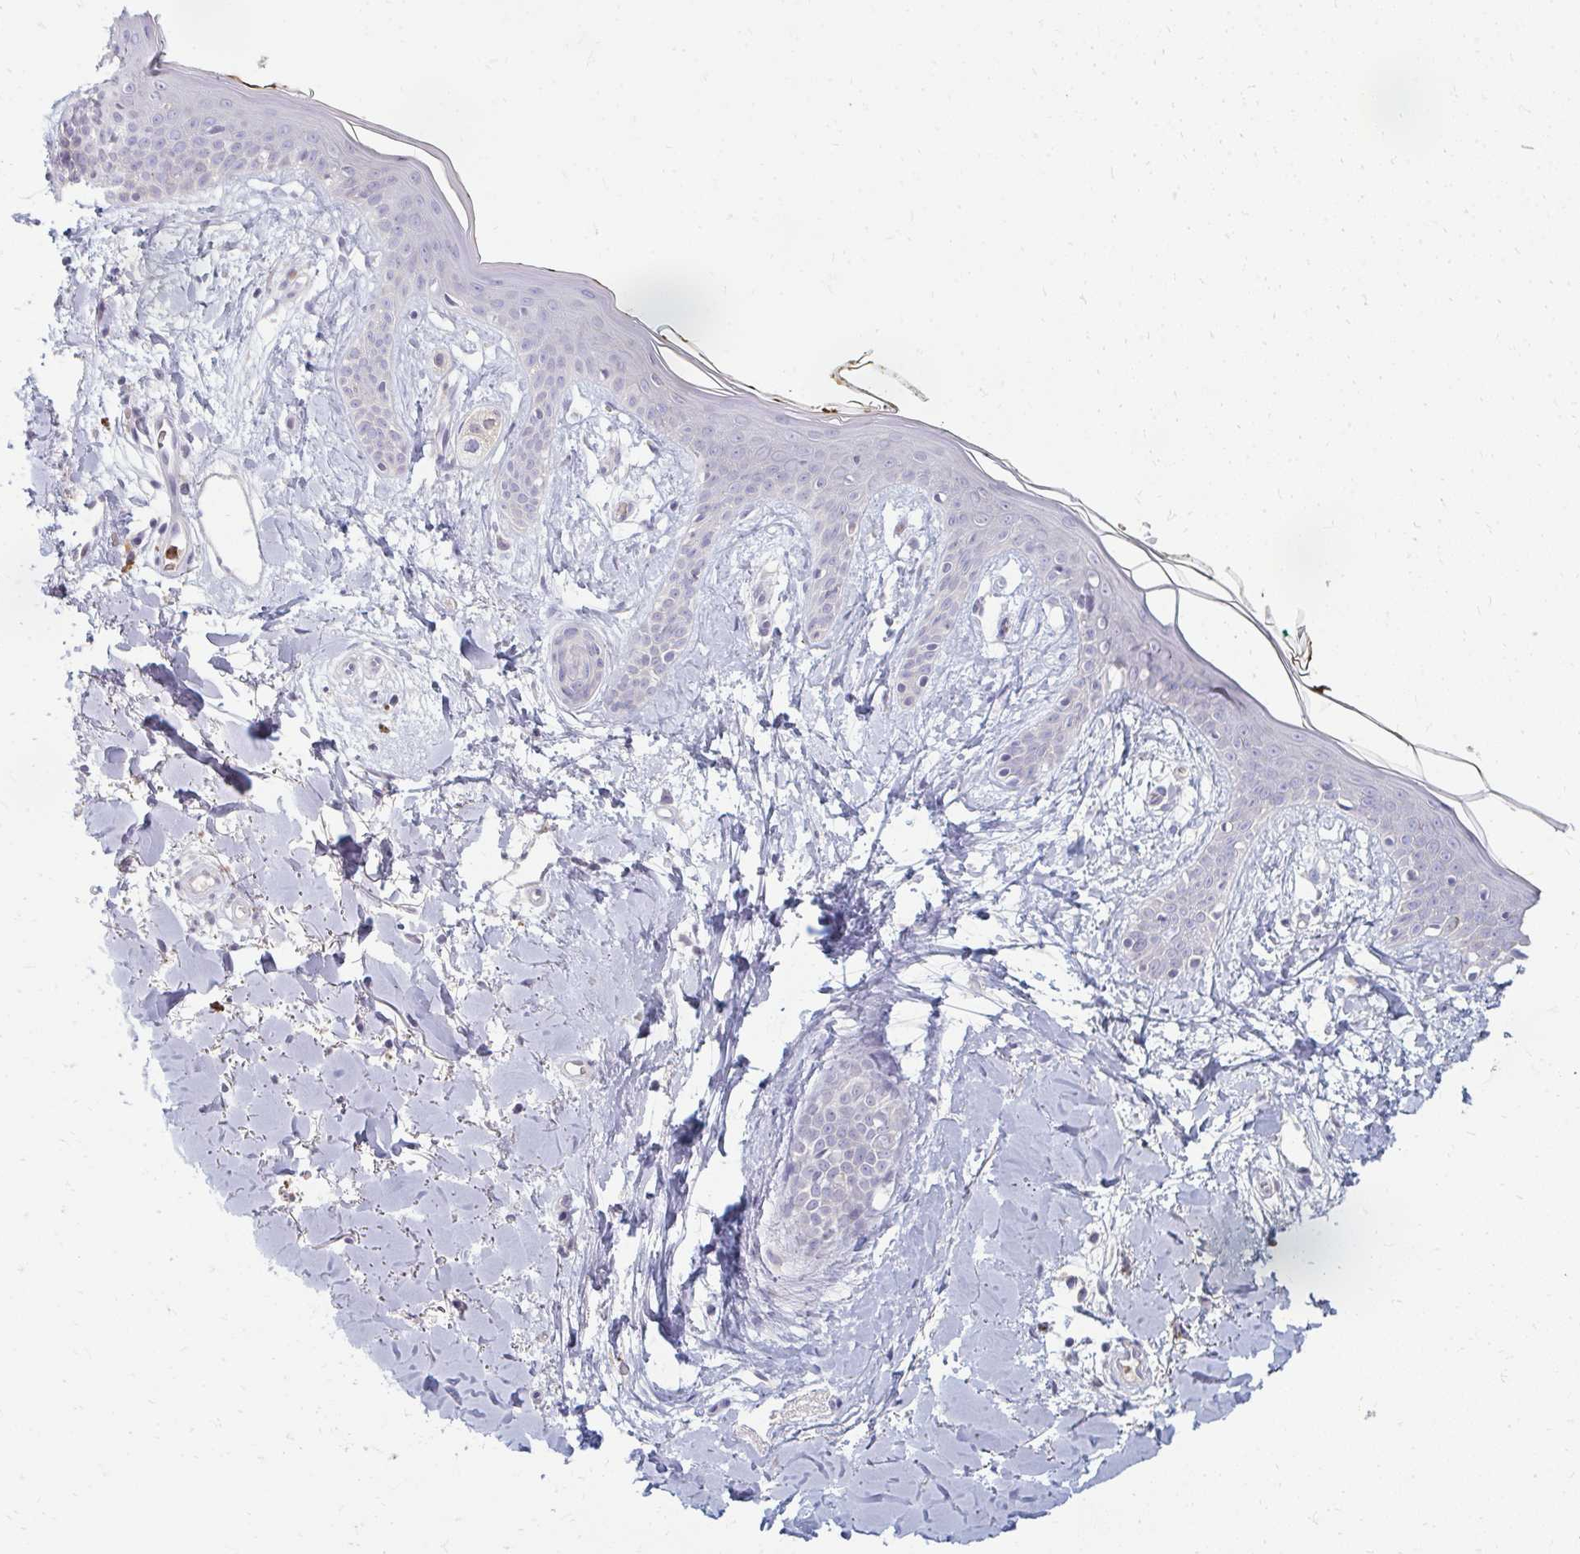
{"staining": {"intensity": "negative", "quantity": "none", "location": "none"}, "tissue": "skin", "cell_type": "Fibroblasts", "image_type": "normal", "snomed": [{"axis": "morphology", "description": "Normal tissue, NOS"}, {"axis": "topography", "description": "Skin"}], "caption": "Protein analysis of benign skin reveals no significant expression in fibroblasts. The staining was performed using DAB (3,3'-diaminobenzidine) to visualize the protein expression in brown, while the nuclei were stained in blue with hematoxylin (Magnification: 20x).", "gene": "RAB33A", "patient": {"sex": "female", "age": 34}}